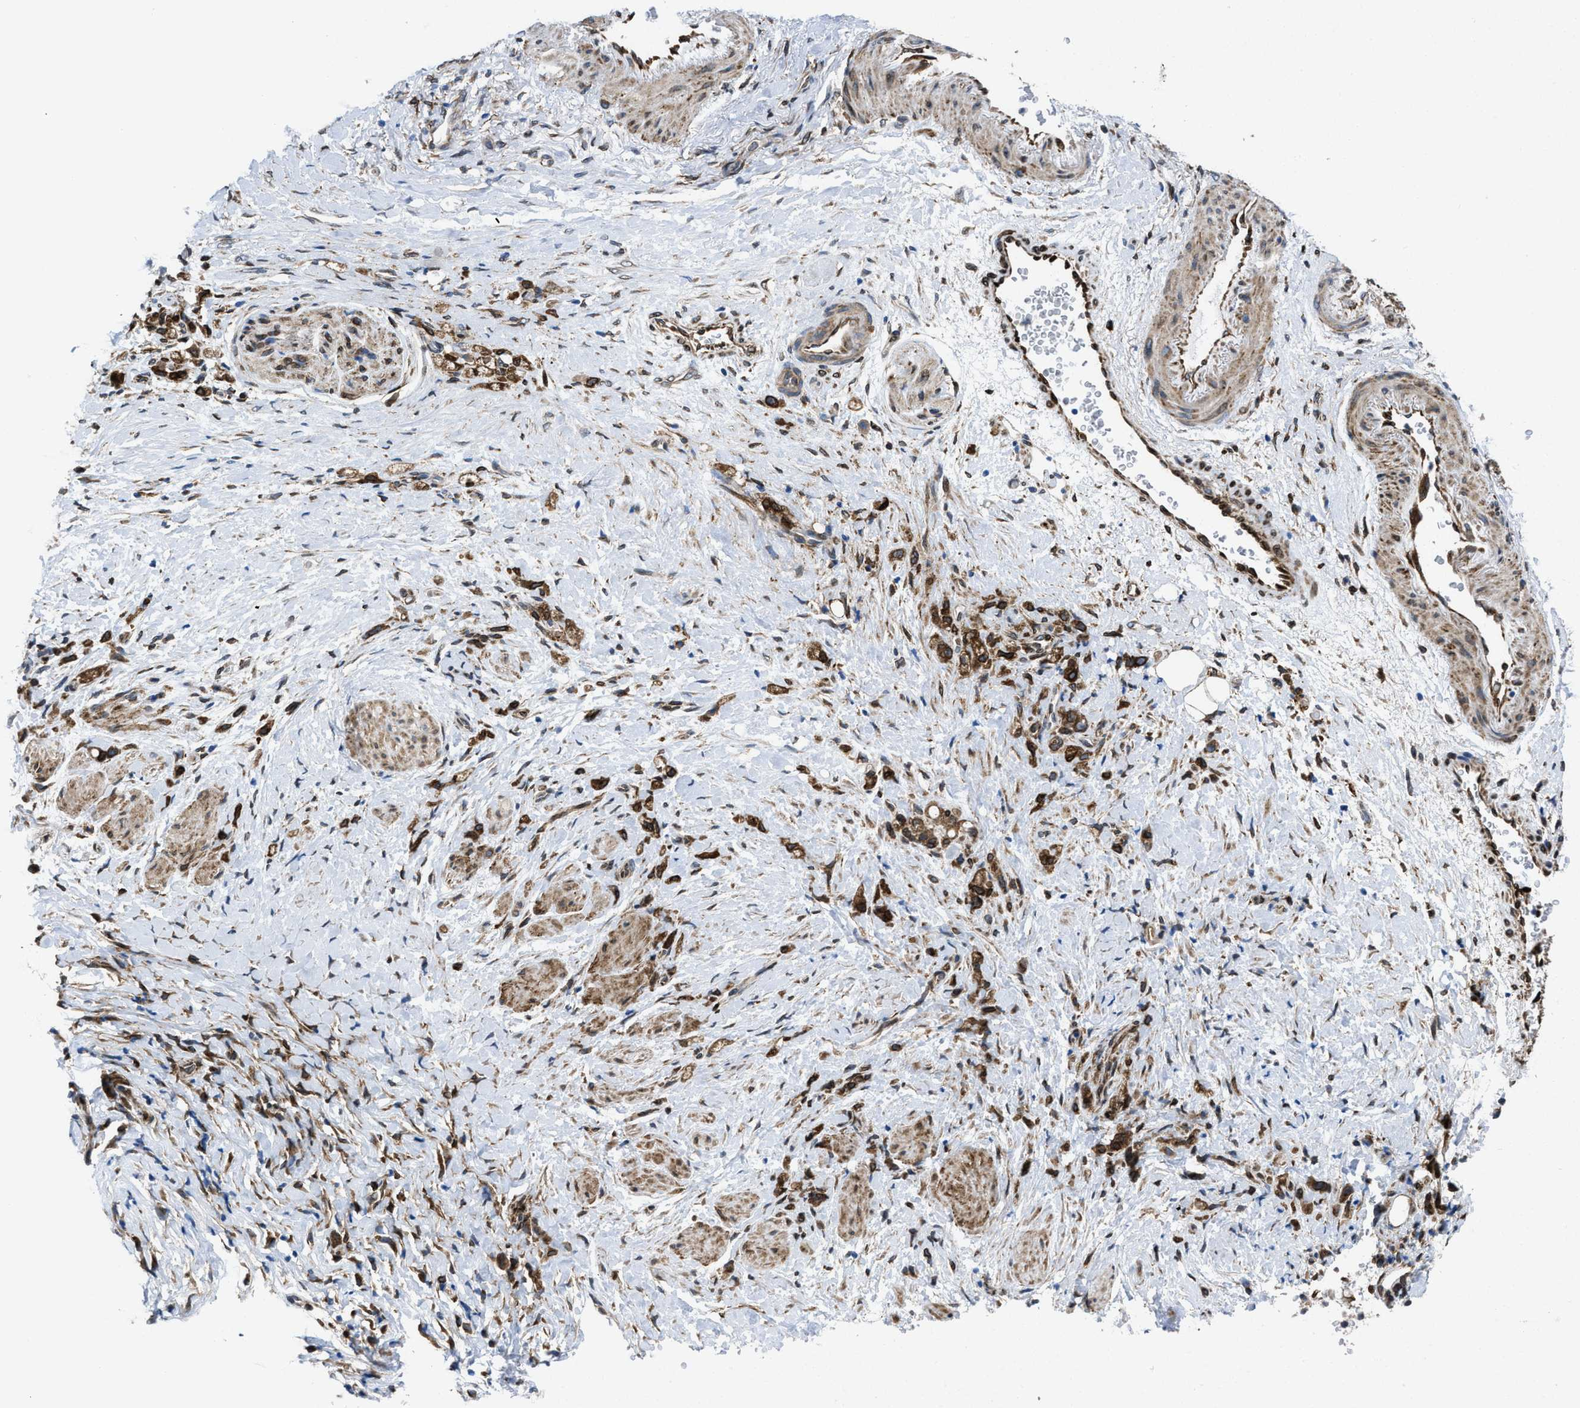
{"staining": {"intensity": "strong", "quantity": ">75%", "location": "cytoplasmic/membranous"}, "tissue": "stomach cancer", "cell_type": "Tumor cells", "image_type": "cancer", "snomed": [{"axis": "morphology", "description": "Adenocarcinoma, NOS"}, {"axis": "topography", "description": "Stomach"}], "caption": "A histopathology image of stomach cancer (adenocarcinoma) stained for a protein reveals strong cytoplasmic/membranous brown staining in tumor cells. Immunohistochemistry stains the protein in brown and the nuclei are stained blue.", "gene": "ERLIN2", "patient": {"sex": "male", "age": 82}}